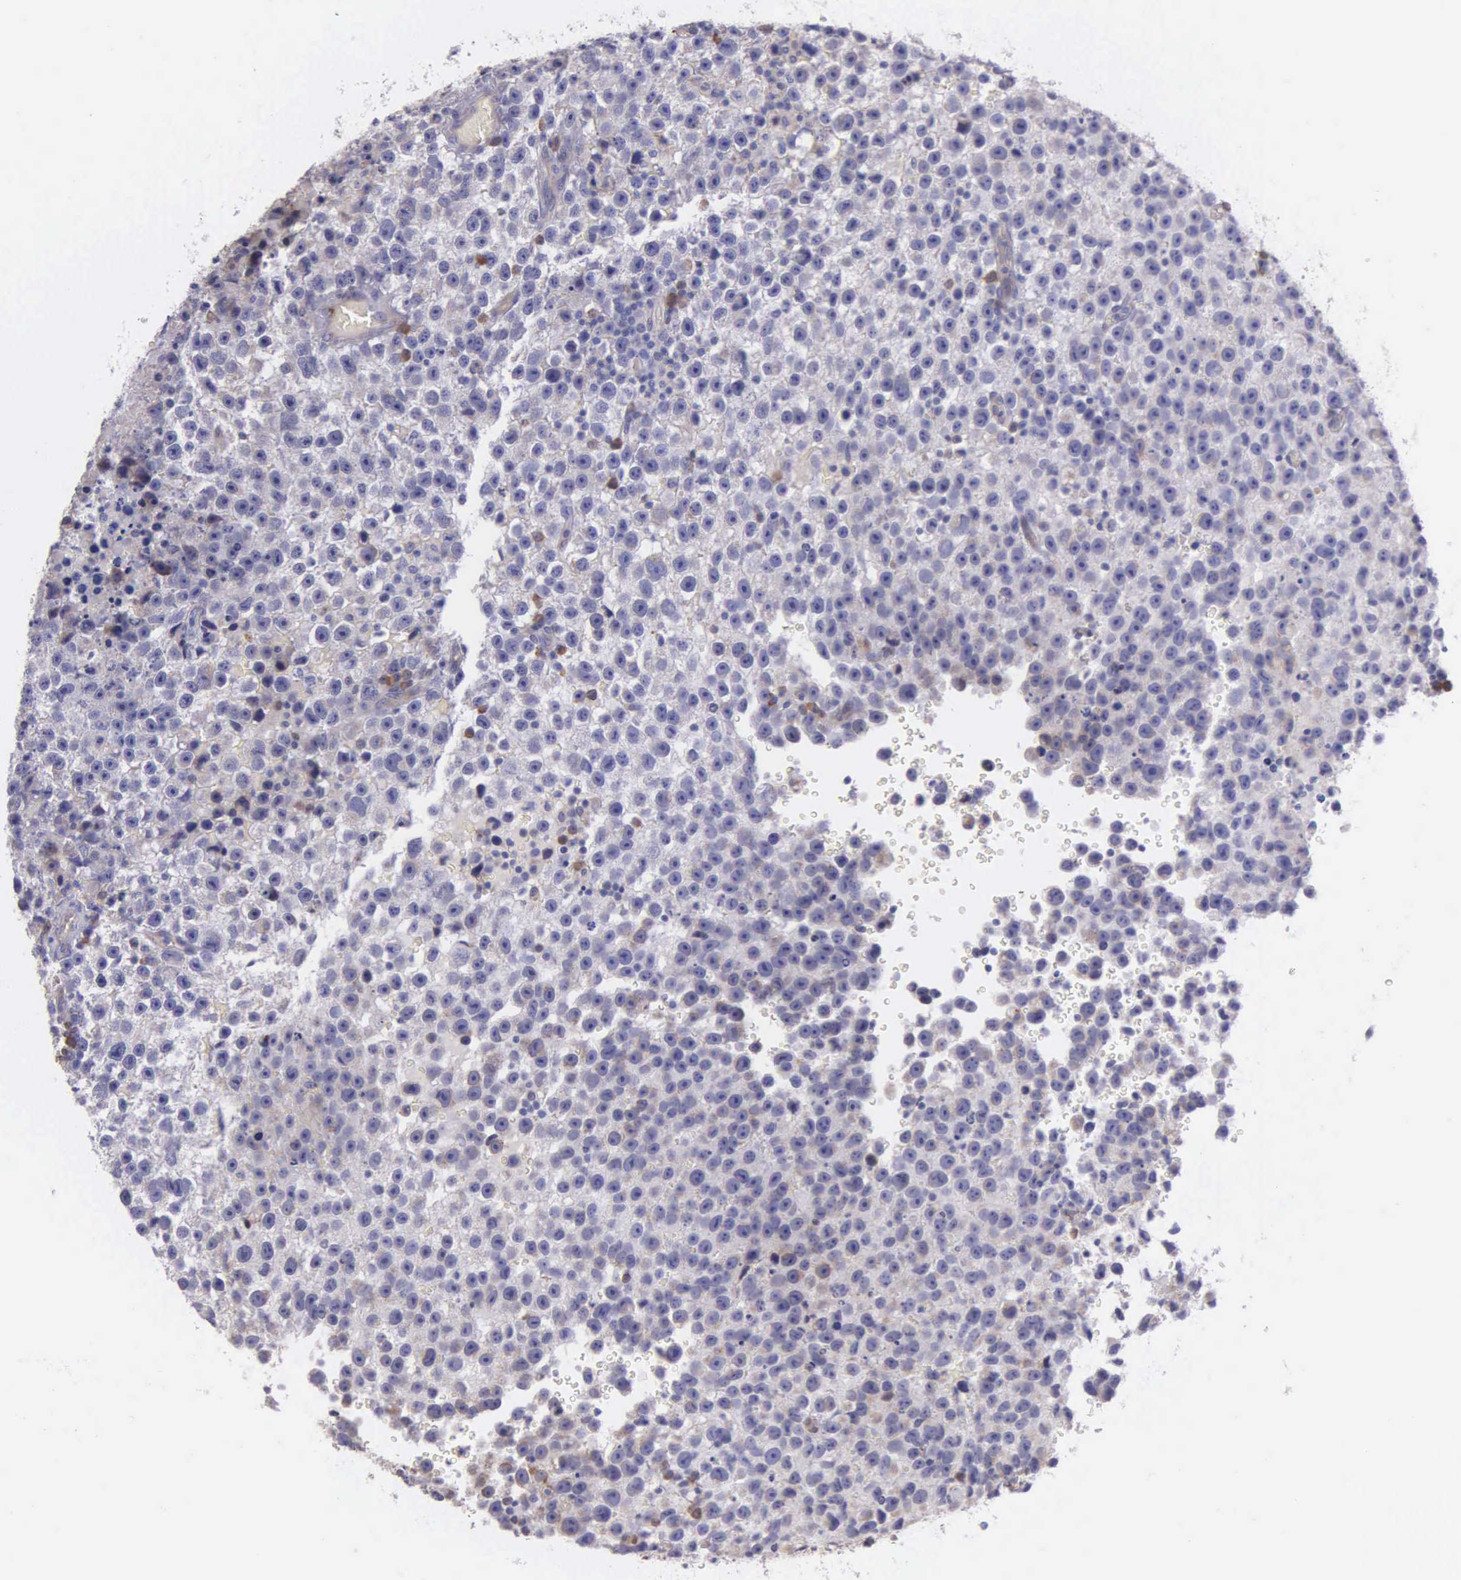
{"staining": {"intensity": "negative", "quantity": "none", "location": "none"}, "tissue": "testis cancer", "cell_type": "Tumor cells", "image_type": "cancer", "snomed": [{"axis": "morphology", "description": "Seminoma, NOS"}, {"axis": "topography", "description": "Testis"}], "caption": "Immunohistochemistry image of neoplastic tissue: testis seminoma stained with DAB displays no significant protein staining in tumor cells.", "gene": "ZC3H12B", "patient": {"sex": "male", "age": 33}}